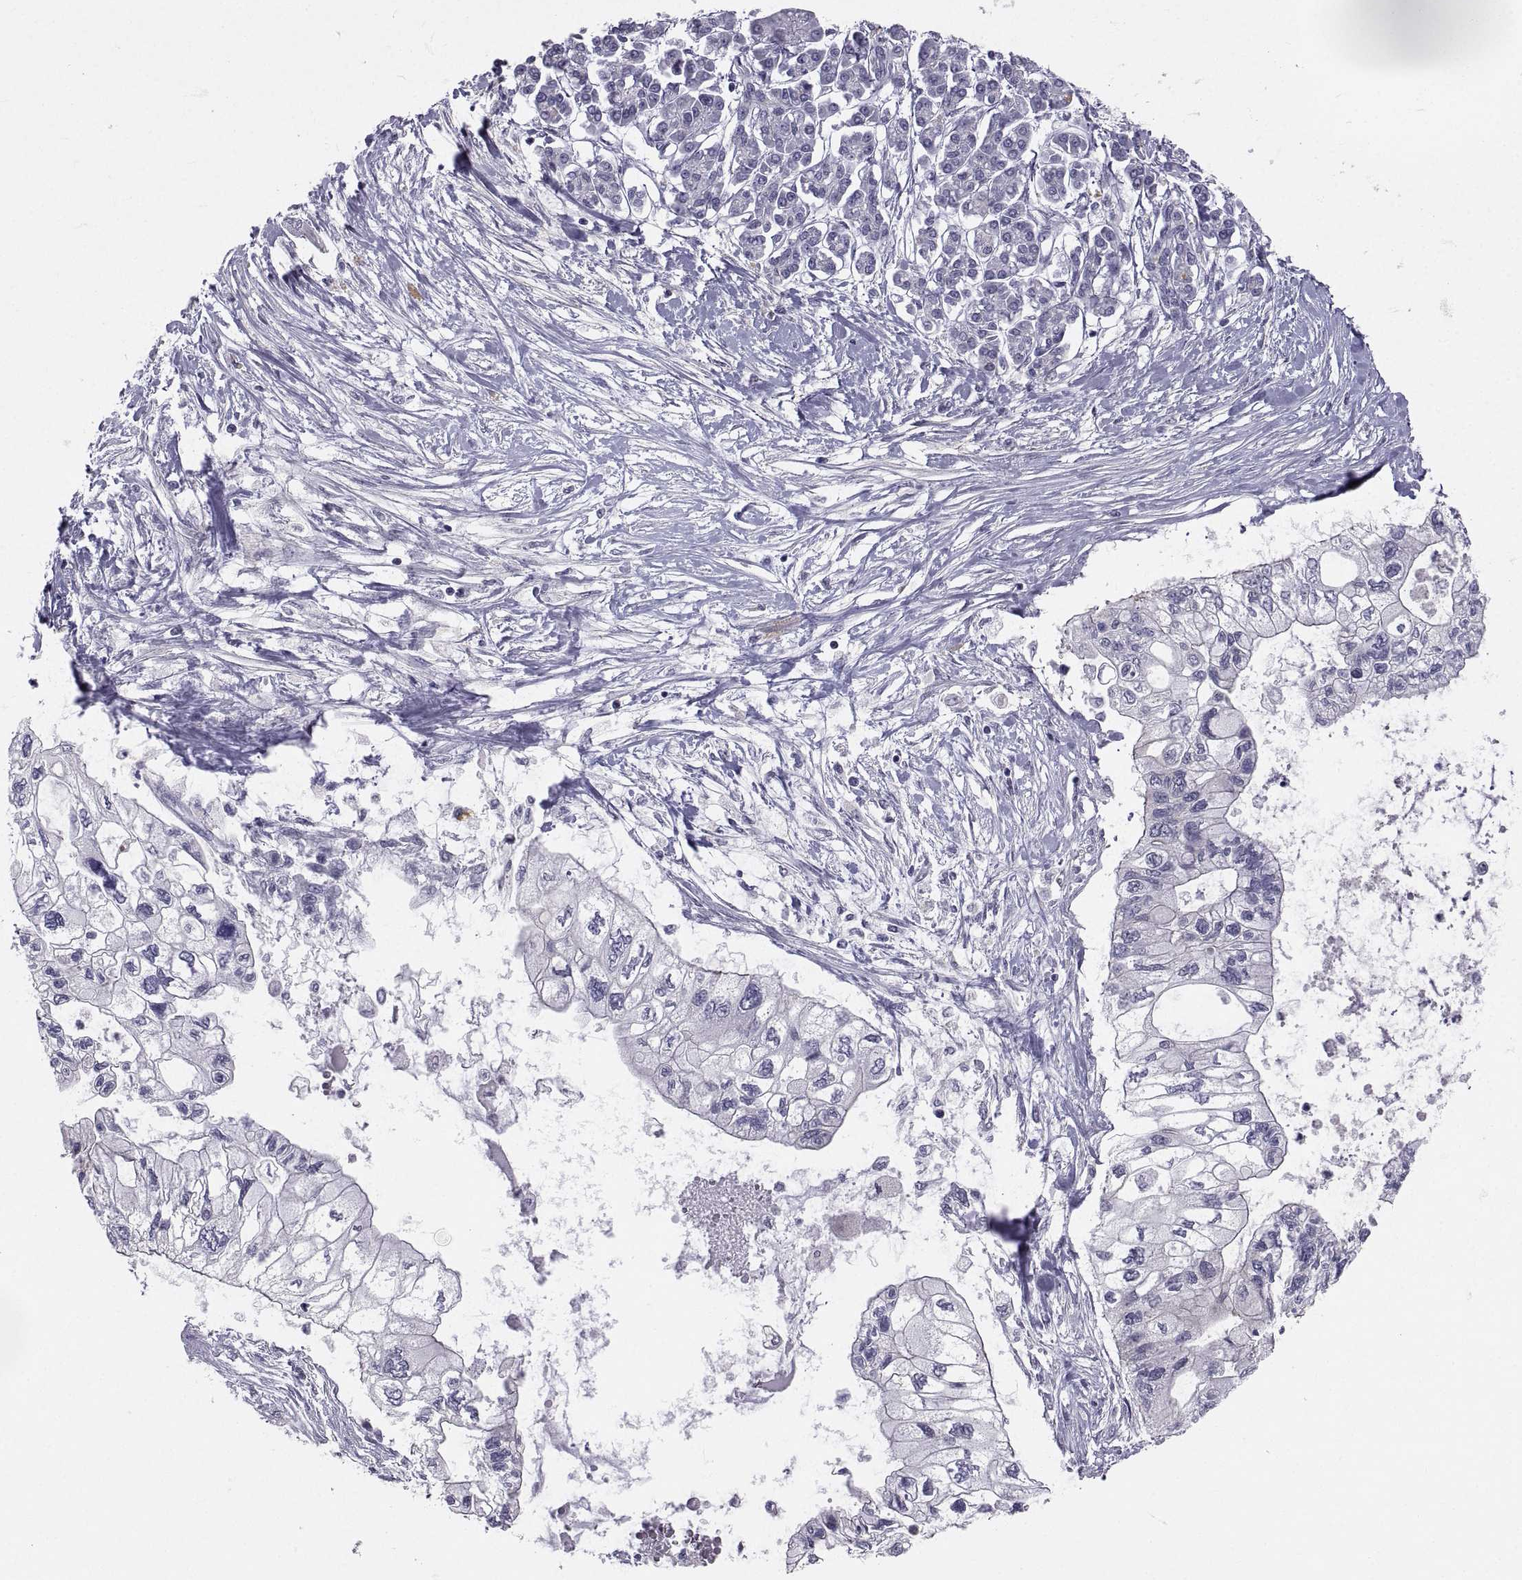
{"staining": {"intensity": "negative", "quantity": "none", "location": "none"}, "tissue": "pancreatic cancer", "cell_type": "Tumor cells", "image_type": "cancer", "snomed": [{"axis": "morphology", "description": "Adenocarcinoma, NOS"}, {"axis": "topography", "description": "Pancreas"}], "caption": "Image shows no protein expression in tumor cells of pancreatic adenocarcinoma tissue.", "gene": "ZNF185", "patient": {"sex": "female", "age": 77}}